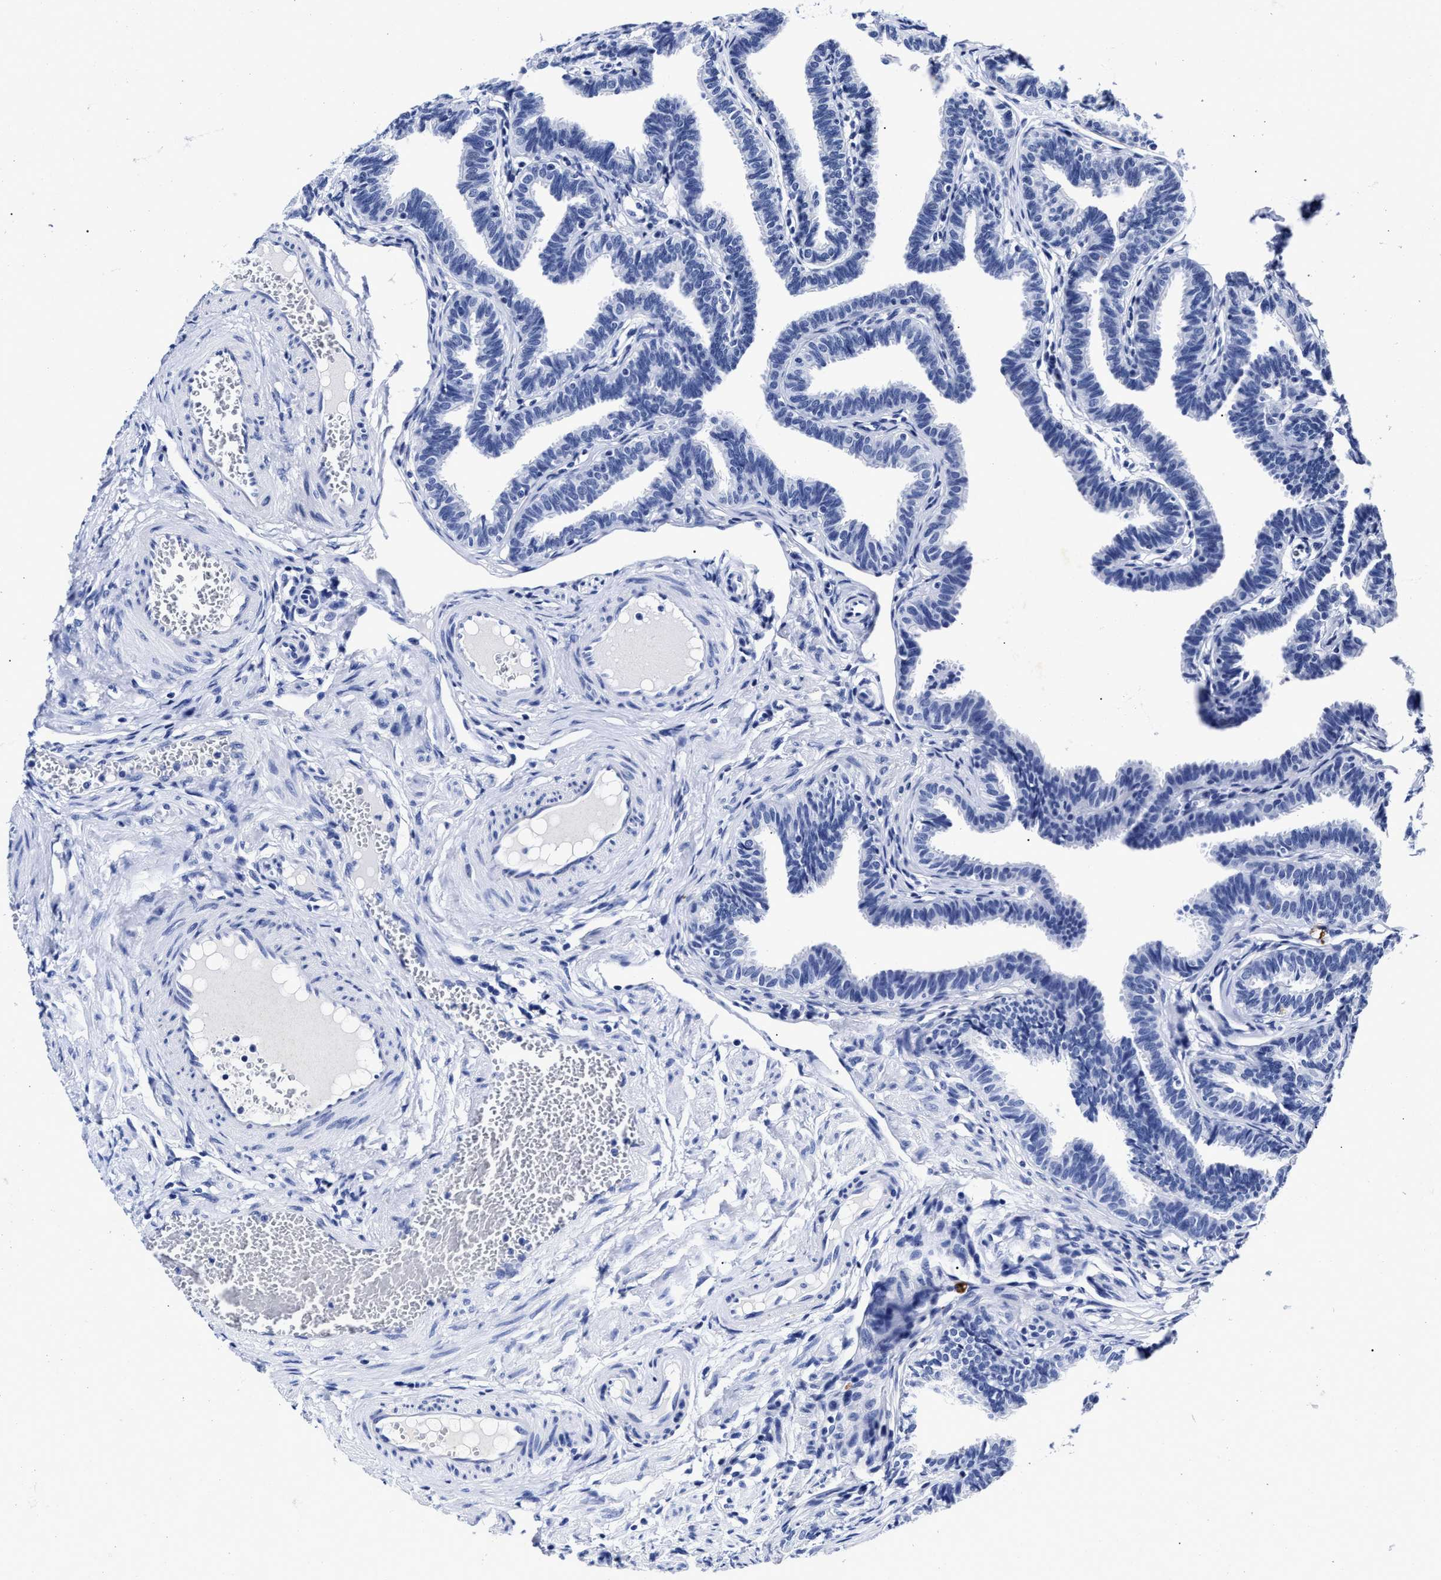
{"staining": {"intensity": "negative", "quantity": "none", "location": "none"}, "tissue": "fallopian tube", "cell_type": "Glandular cells", "image_type": "normal", "snomed": [{"axis": "morphology", "description": "Normal tissue, NOS"}, {"axis": "topography", "description": "Fallopian tube"}, {"axis": "topography", "description": "Ovary"}], "caption": "DAB (3,3'-diaminobenzidine) immunohistochemical staining of benign fallopian tube shows no significant expression in glandular cells. The staining was performed using DAB (3,3'-diaminobenzidine) to visualize the protein expression in brown, while the nuclei were stained in blue with hematoxylin (Magnification: 20x).", "gene": "LRRC8E", "patient": {"sex": "female", "age": 23}}